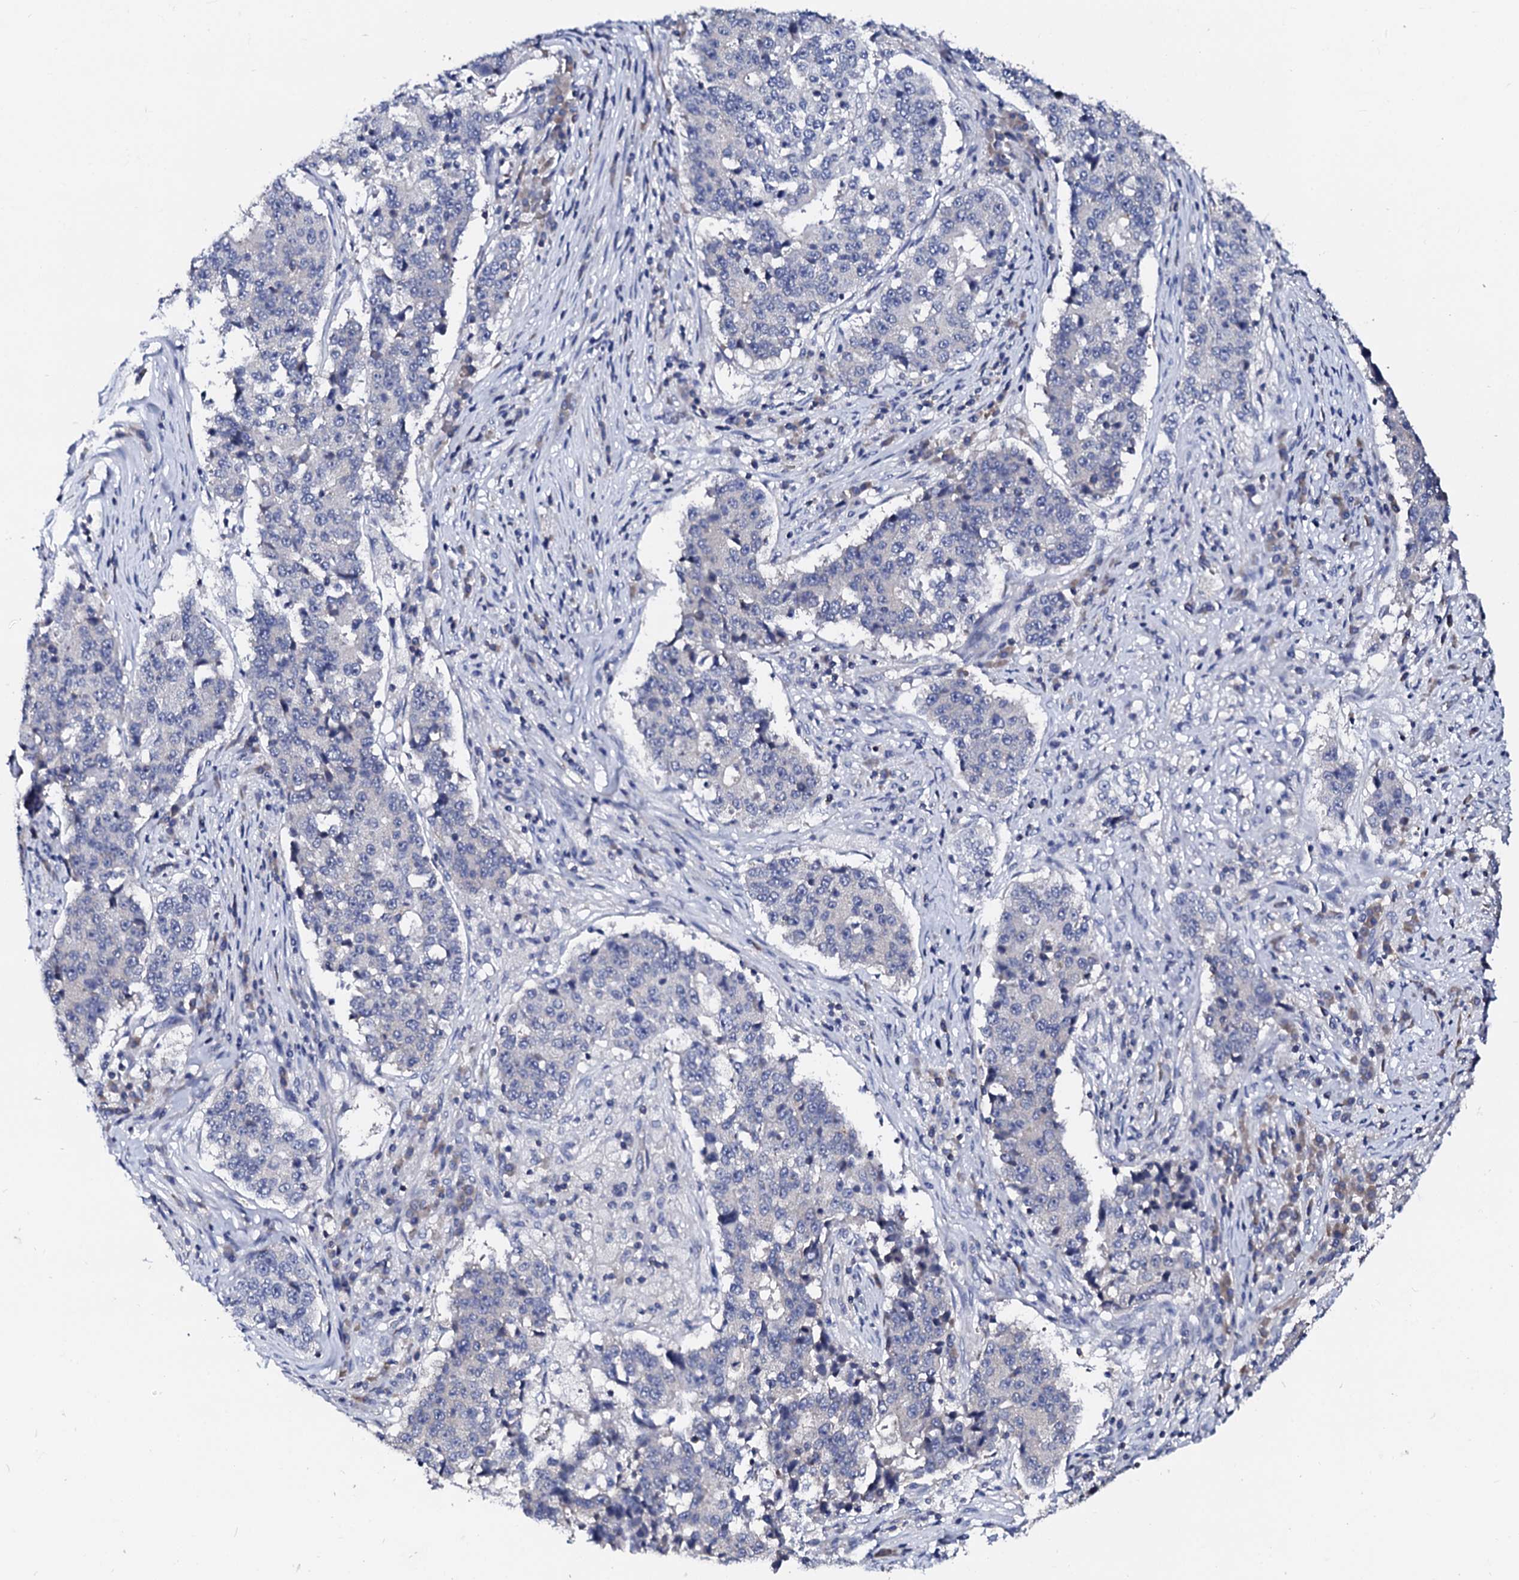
{"staining": {"intensity": "negative", "quantity": "none", "location": "none"}, "tissue": "stomach cancer", "cell_type": "Tumor cells", "image_type": "cancer", "snomed": [{"axis": "morphology", "description": "Adenocarcinoma, NOS"}, {"axis": "topography", "description": "Stomach"}], "caption": "DAB immunohistochemical staining of stomach cancer (adenocarcinoma) displays no significant positivity in tumor cells.", "gene": "NUP58", "patient": {"sex": "male", "age": 59}}